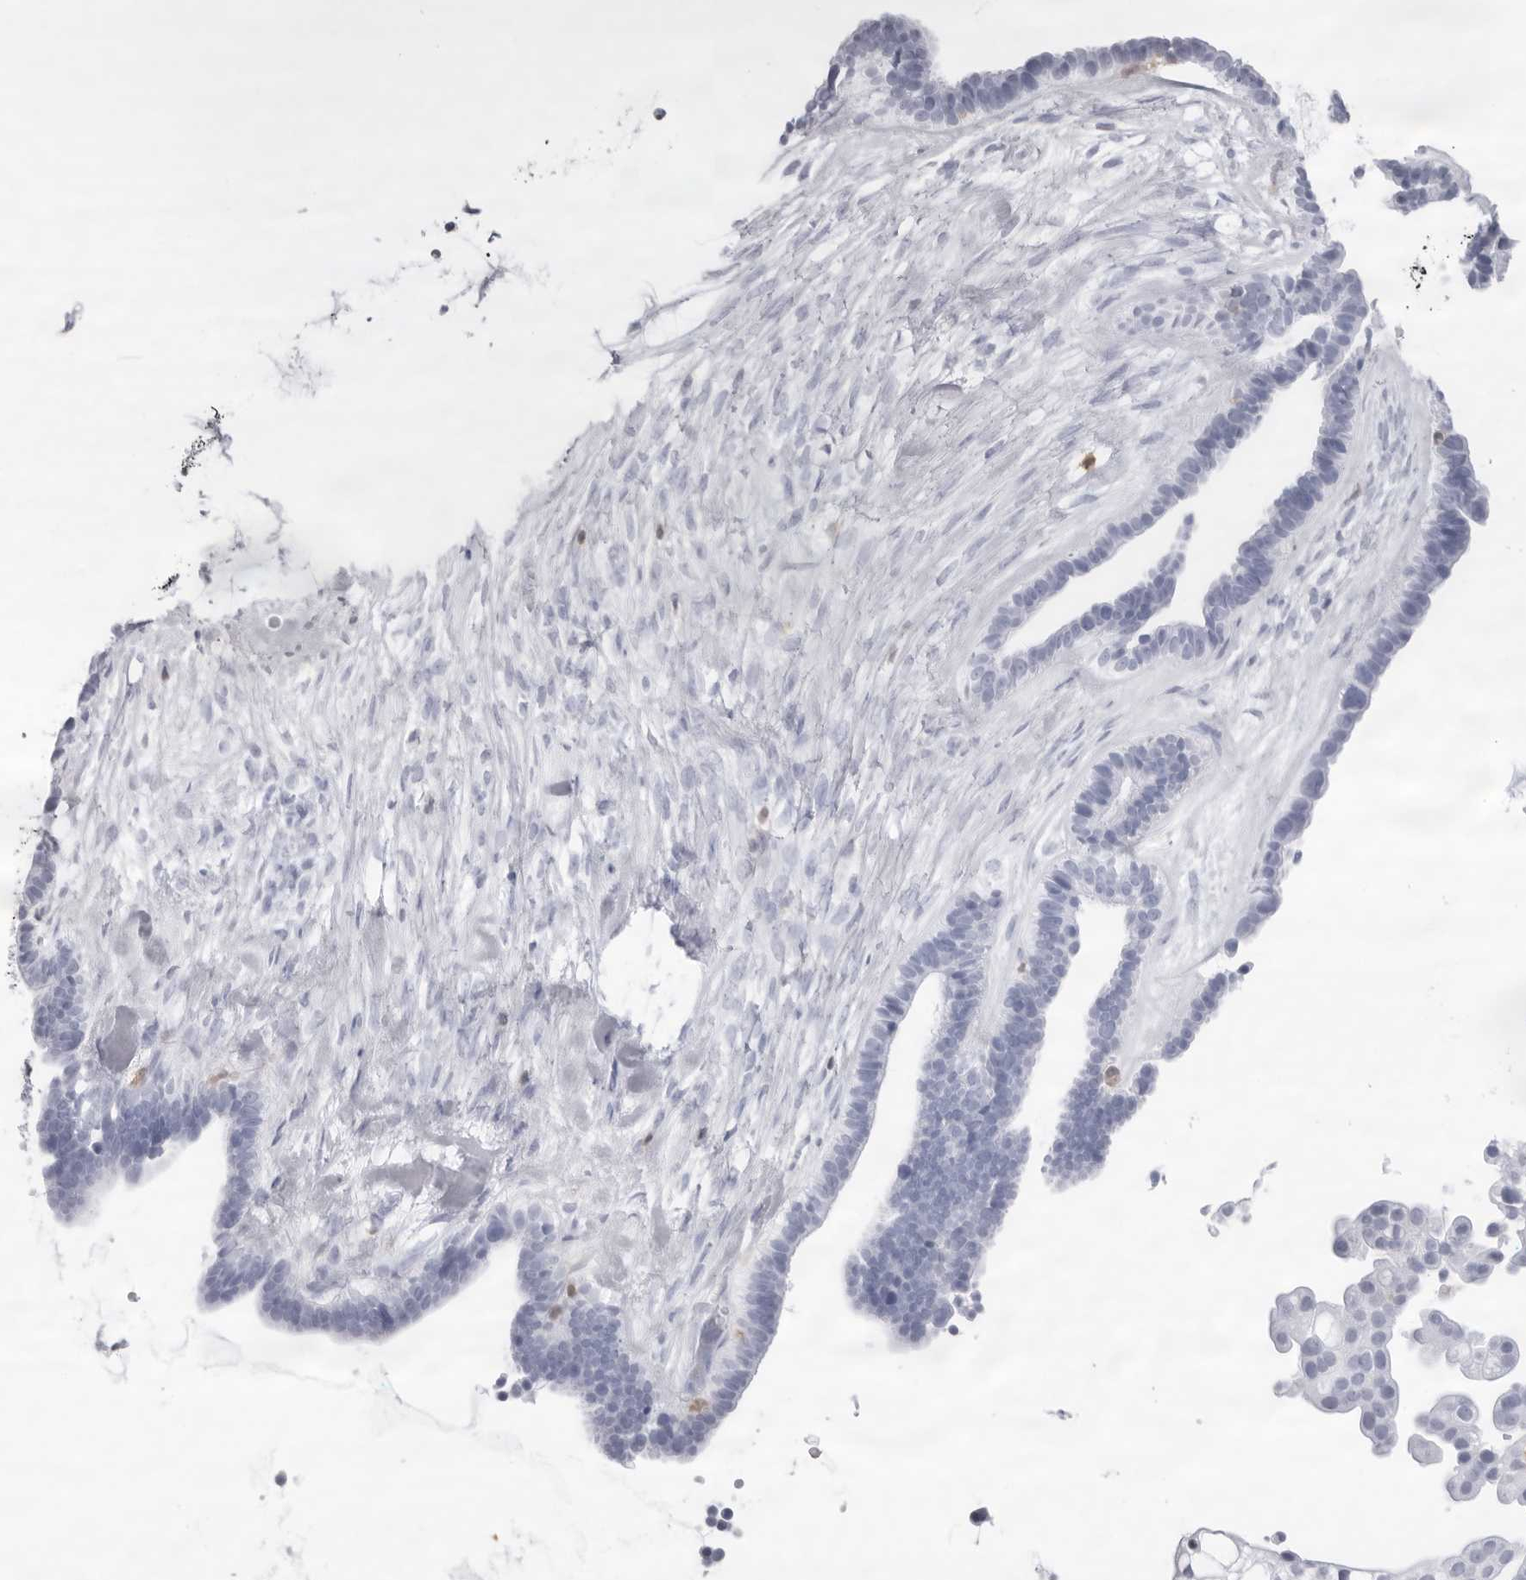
{"staining": {"intensity": "negative", "quantity": "none", "location": "none"}, "tissue": "ovarian cancer", "cell_type": "Tumor cells", "image_type": "cancer", "snomed": [{"axis": "morphology", "description": "Cystadenocarcinoma, serous, NOS"}, {"axis": "topography", "description": "Ovary"}], "caption": "IHC image of neoplastic tissue: ovarian serous cystadenocarcinoma stained with DAB exhibits no significant protein expression in tumor cells.", "gene": "FMNL1", "patient": {"sex": "female", "age": 56}}